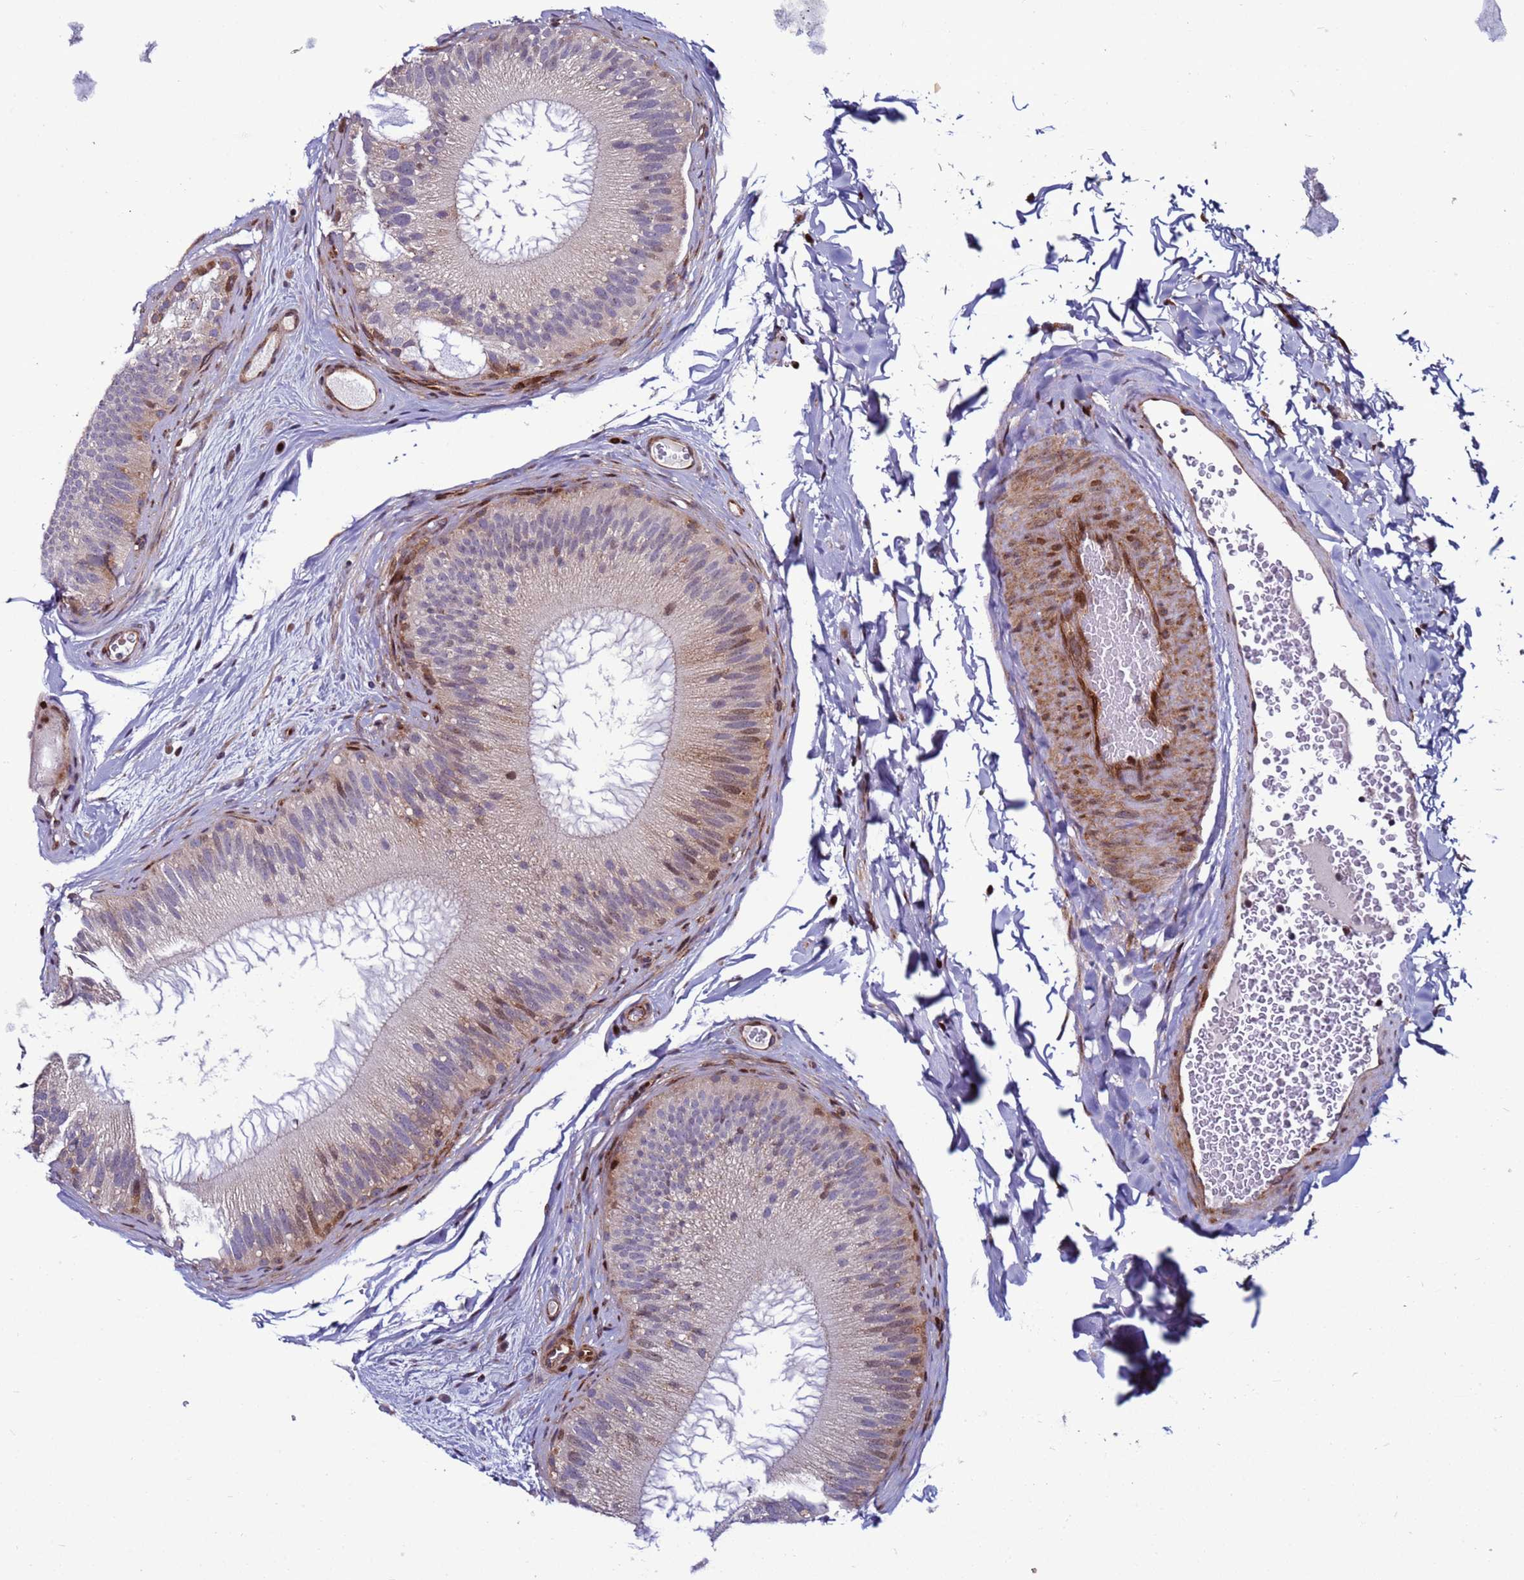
{"staining": {"intensity": "moderate", "quantity": "<25%", "location": "cytoplasmic/membranous,nuclear"}, "tissue": "epididymis", "cell_type": "Glandular cells", "image_type": "normal", "snomed": [{"axis": "morphology", "description": "Normal tissue, NOS"}, {"axis": "topography", "description": "Epididymis"}], "caption": "IHC histopathology image of benign epididymis: epididymis stained using IHC shows low levels of moderate protein expression localized specifically in the cytoplasmic/membranous,nuclear of glandular cells, appearing as a cytoplasmic/membranous,nuclear brown color.", "gene": "WBP11", "patient": {"sex": "male", "age": 45}}